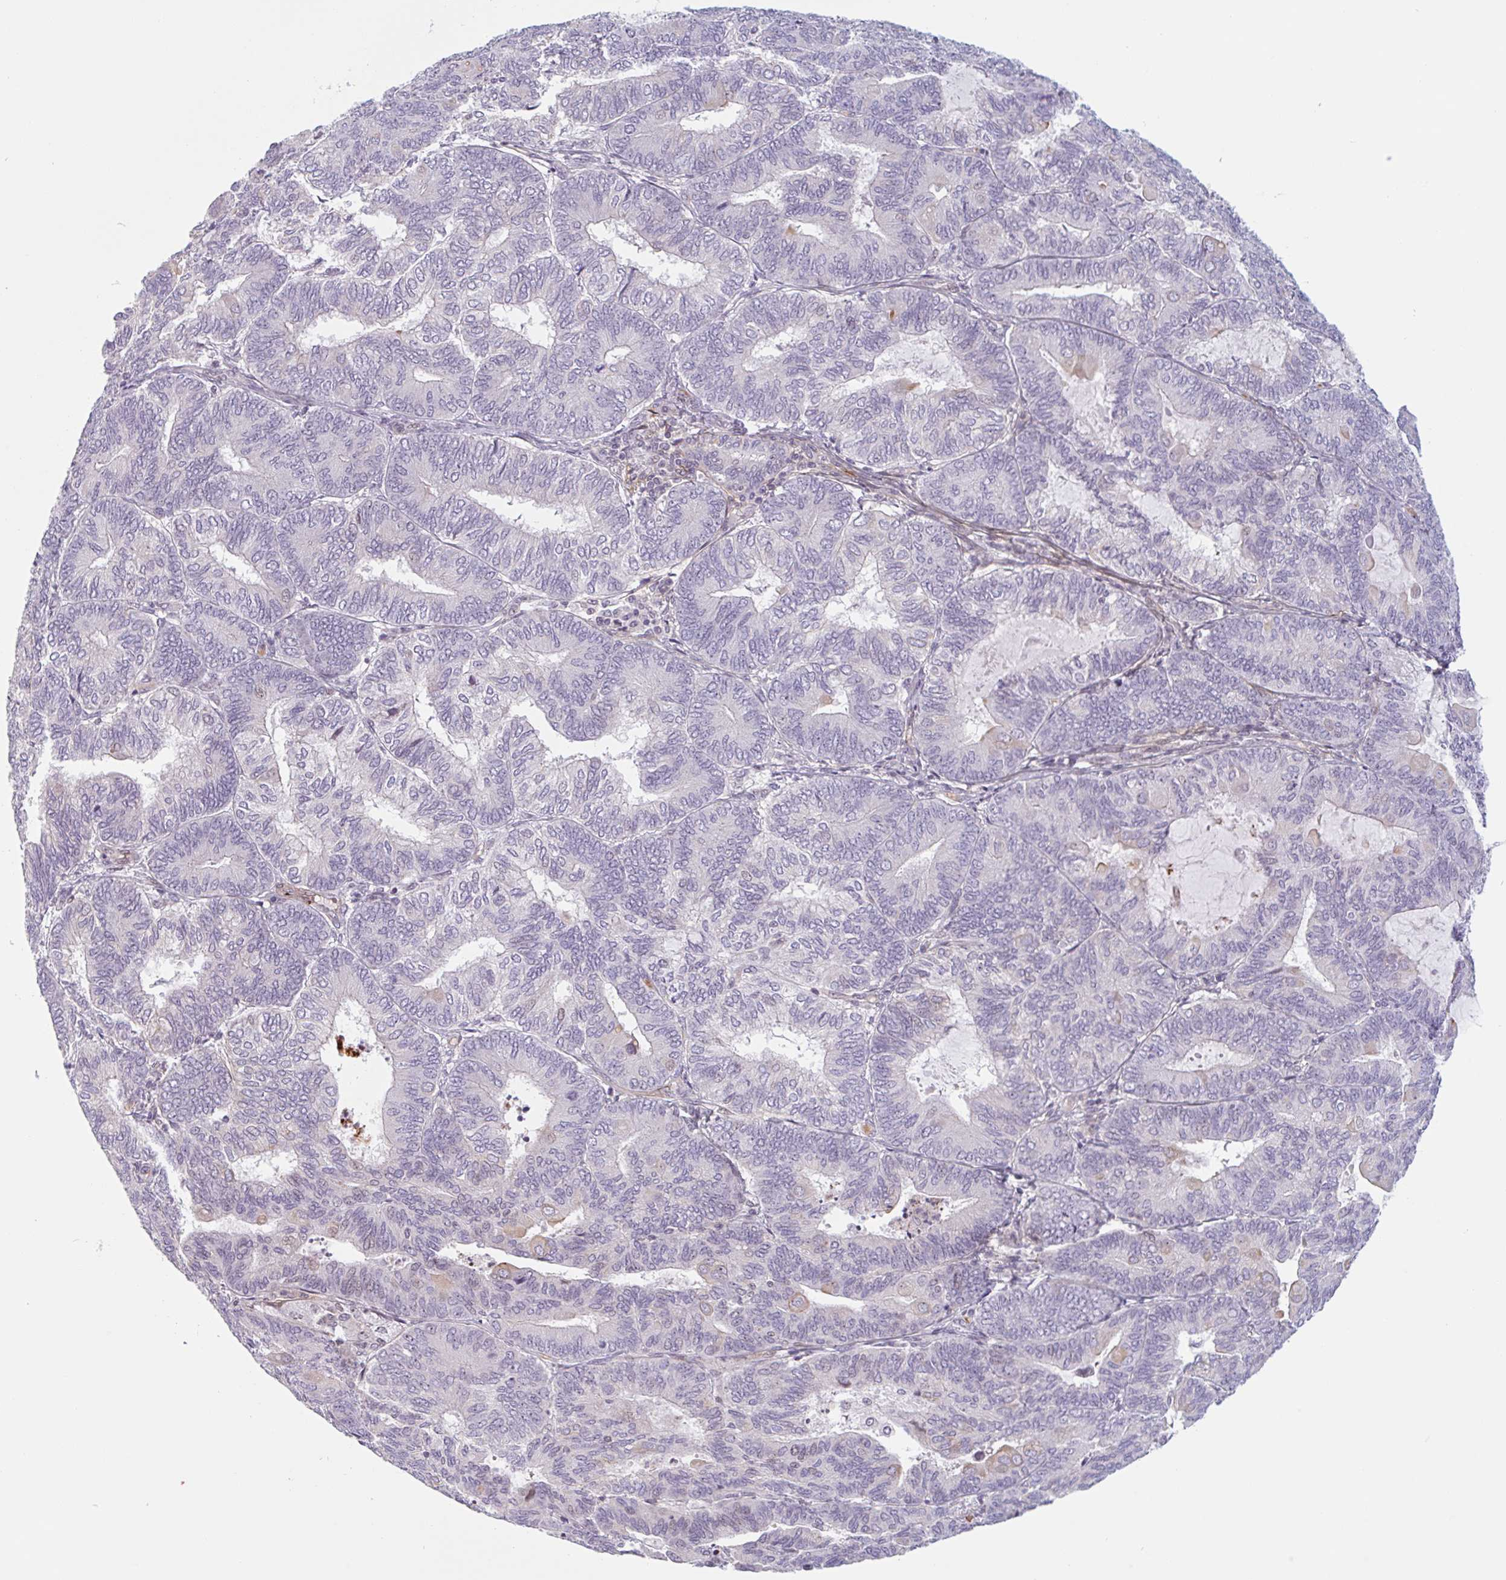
{"staining": {"intensity": "weak", "quantity": "<25%", "location": "nuclear"}, "tissue": "endometrial cancer", "cell_type": "Tumor cells", "image_type": "cancer", "snomed": [{"axis": "morphology", "description": "Adenocarcinoma, NOS"}, {"axis": "topography", "description": "Endometrium"}], "caption": "A photomicrograph of human endometrial cancer is negative for staining in tumor cells. (DAB (3,3'-diaminobenzidine) immunohistochemistry (IHC) visualized using brightfield microscopy, high magnification).", "gene": "TMEM119", "patient": {"sex": "female", "age": 81}}